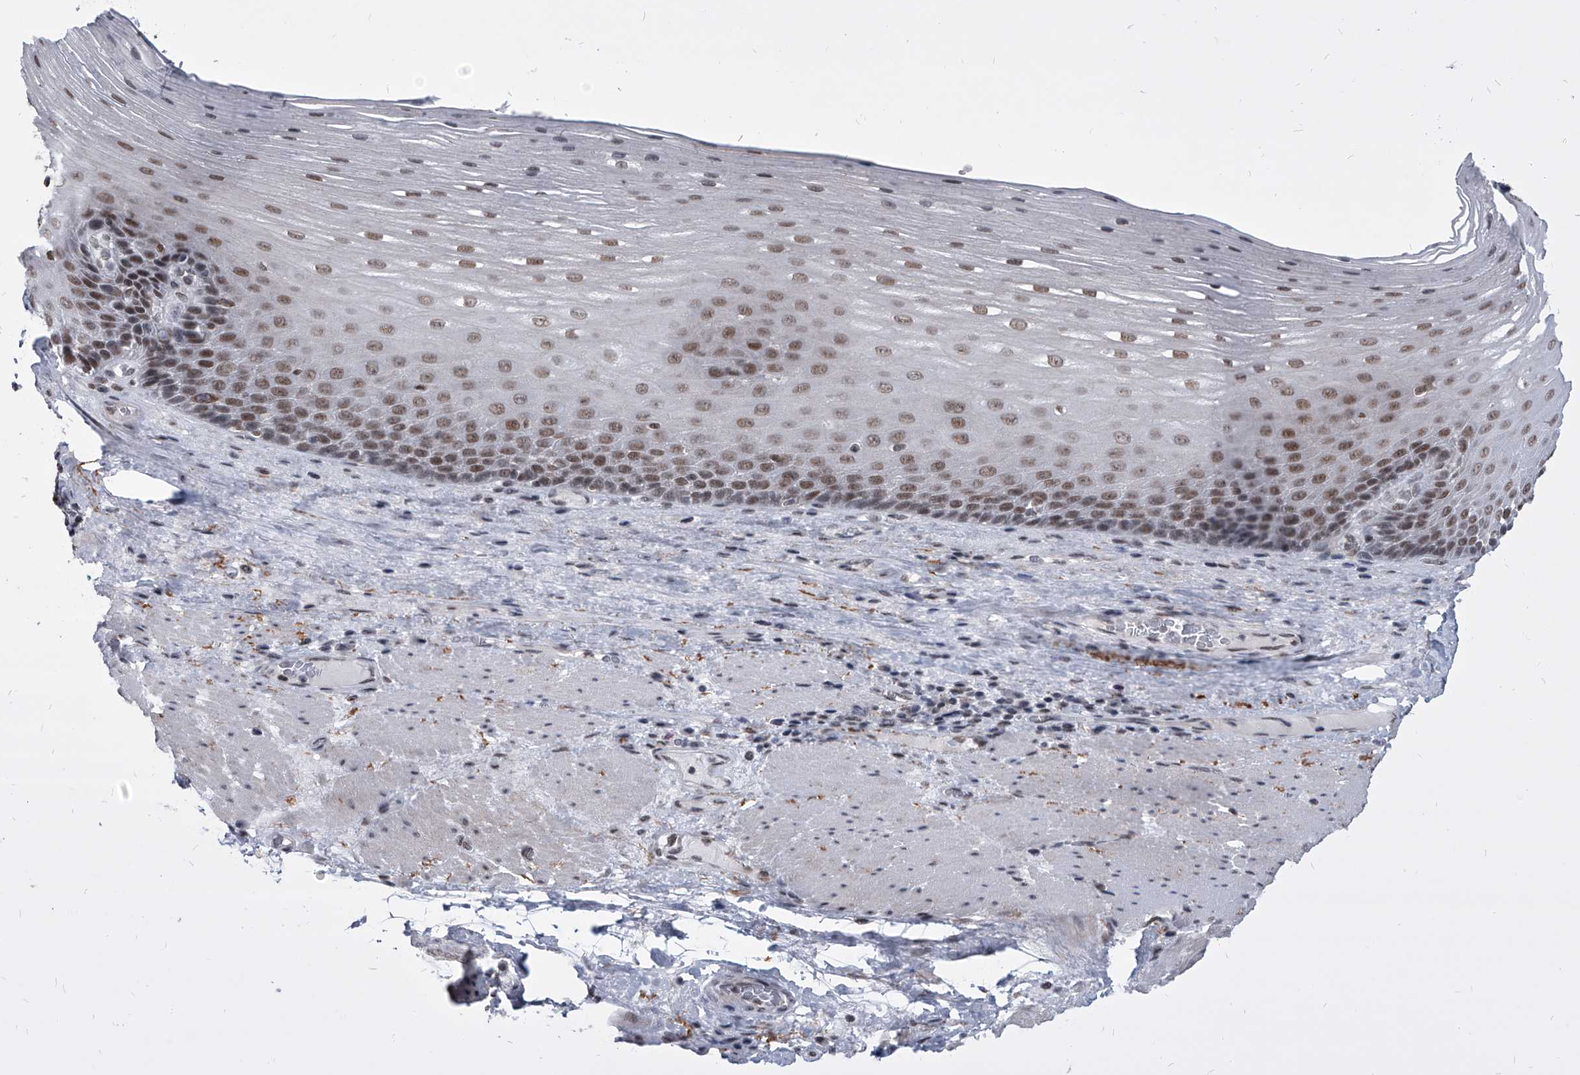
{"staining": {"intensity": "moderate", "quantity": "25%-75%", "location": "nuclear"}, "tissue": "esophagus", "cell_type": "Squamous epithelial cells", "image_type": "normal", "snomed": [{"axis": "morphology", "description": "Normal tissue, NOS"}, {"axis": "topography", "description": "Esophagus"}], "caption": "Brown immunohistochemical staining in normal human esophagus displays moderate nuclear expression in about 25%-75% of squamous epithelial cells. (Stains: DAB in brown, nuclei in blue, Microscopy: brightfield microscopy at high magnification).", "gene": "PPIL4", "patient": {"sex": "male", "age": 62}}